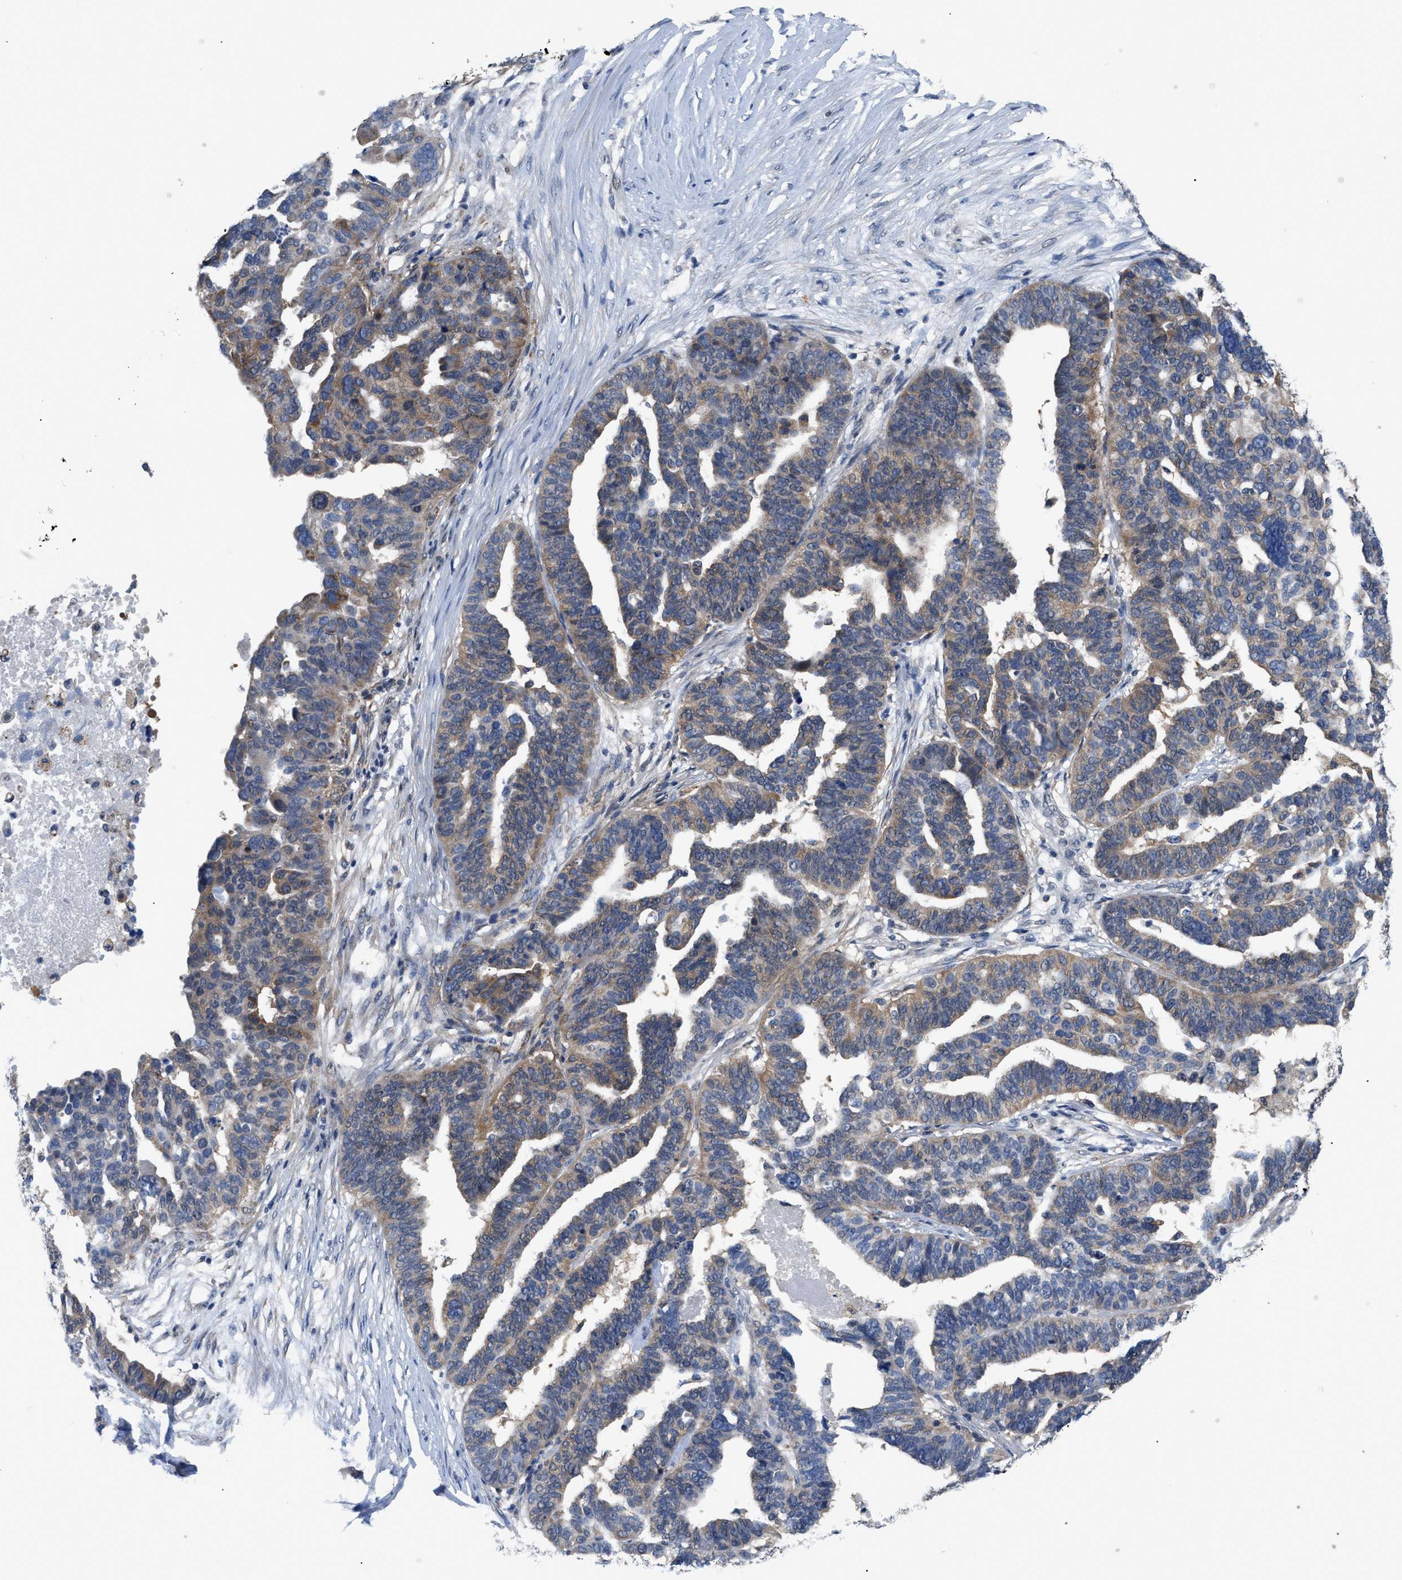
{"staining": {"intensity": "moderate", "quantity": ">75%", "location": "cytoplasmic/membranous"}, "tissue": "ovarian cancer", "cell_type": "Tumor cells", "image_type": "cancer", "snomed": [{"axis": "morphology", "description": "Cystadenocarcinoma, serous, NOS"}, {"axis": "topography", "description": "Ovary"}], "caption": "Immunohistochemistry (IHC) of human ovarian cancer exhibits medium levels of moderate cytoplasmic/membranous expression in about >75% of tumor cells.", "gene": "TMEM45B", "patient": {"sex": "female", "age": 59}}